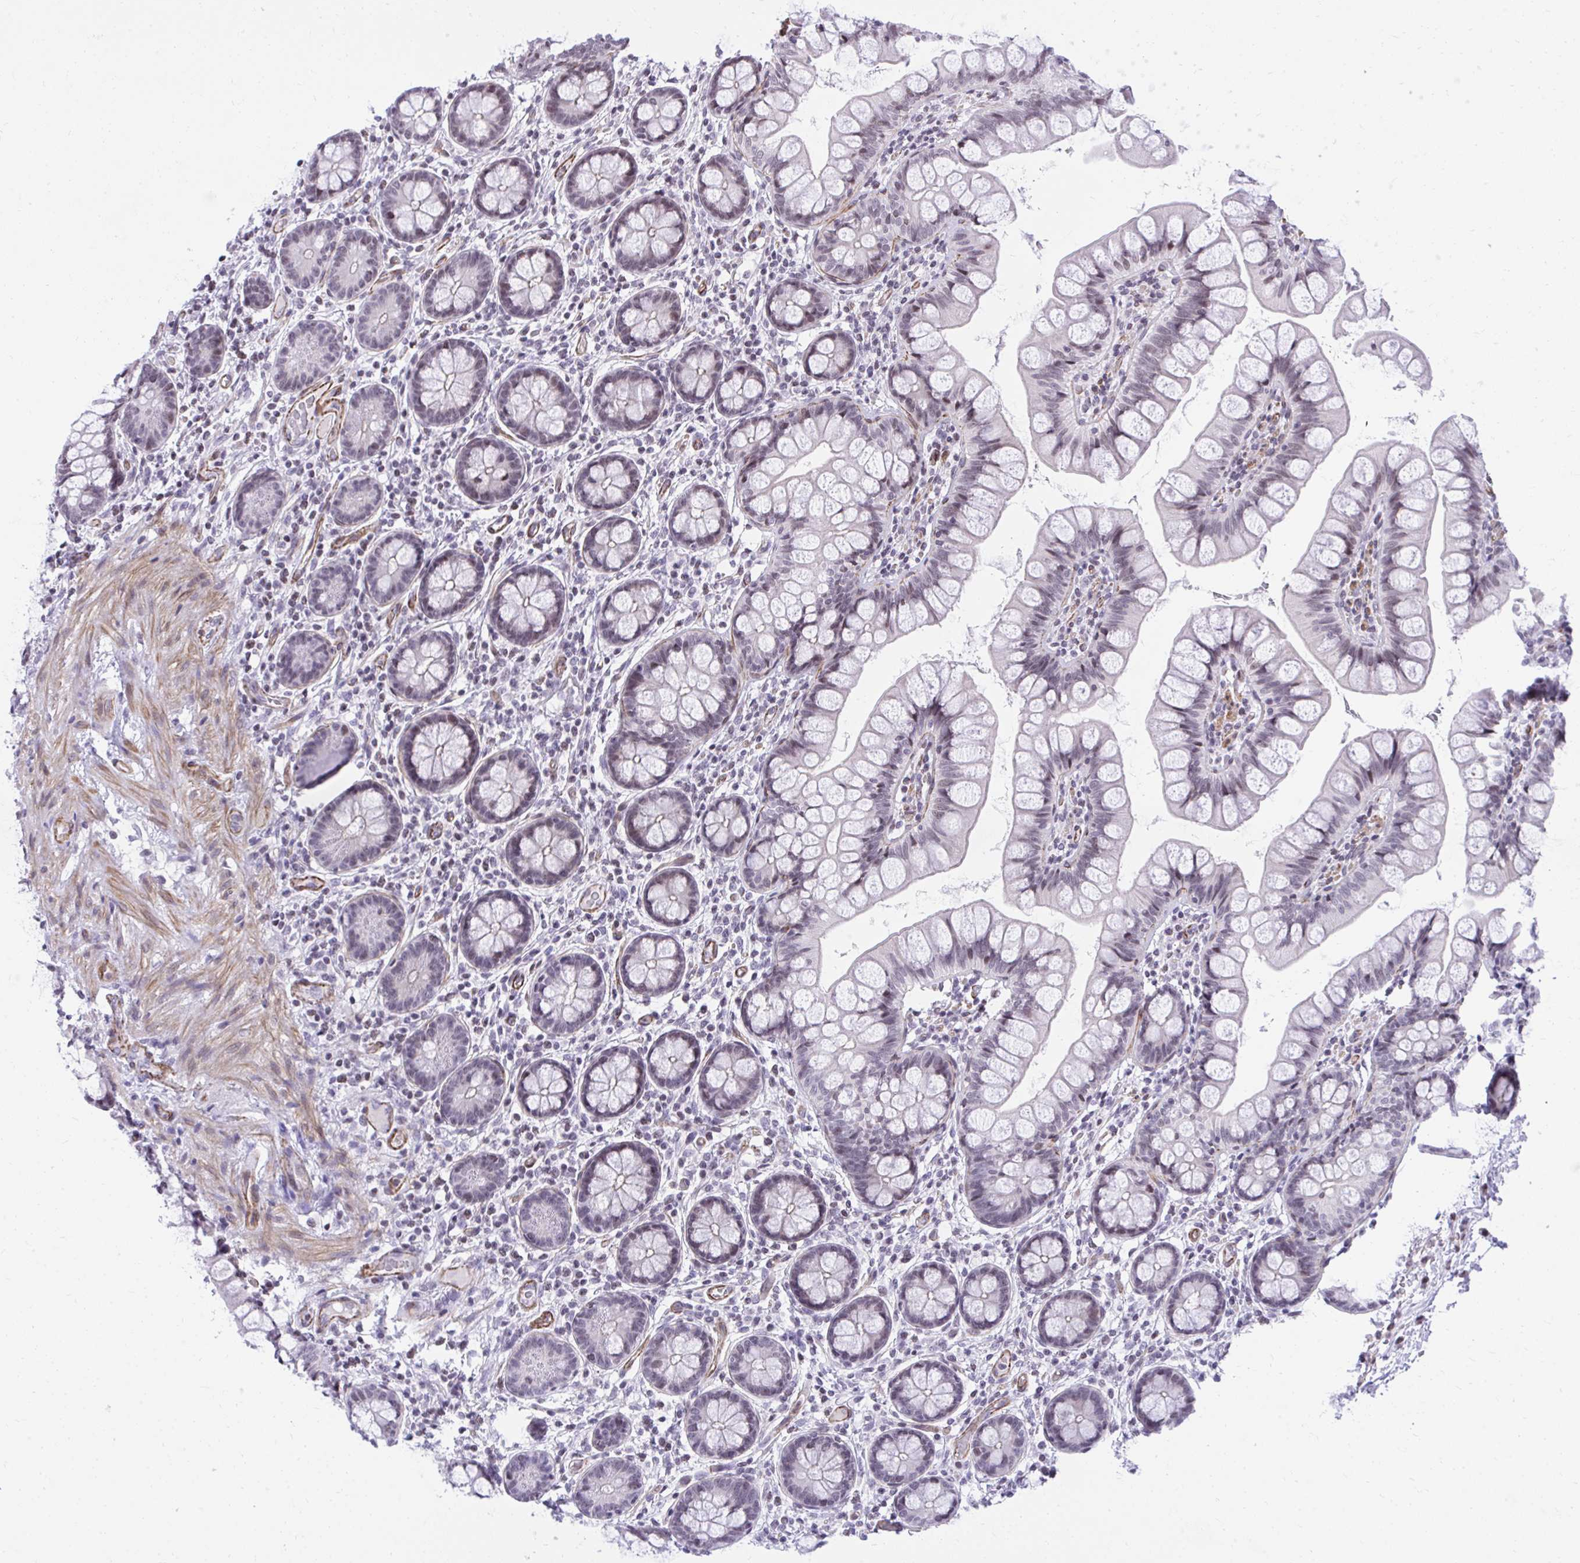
{"staining": {"intensity": "weak", "quantity": "25%-75%", "location": "nuclear"}, "tissue": "small intestine", "cell_type": "Glandular cells", "image_type": "normal", "snomed": [{"axis": "morphology", "description": "Normal tissue, NOS"}, {"axis": "topography", "description": "Small intestine"}], "caption": "High-magnification brightfield microscopy of normal small intestine stained with DAB (3,3'-diaminobenzidine) (brown) and counterstained with hematoxylin (blue). glandular cells exhibit weak nuclear positivity is appreciated in about25%-75% of cells. Nuclei are stained in blue.", "gene": "KCNN4", "patient": {"sex": "male", "age": 70}}